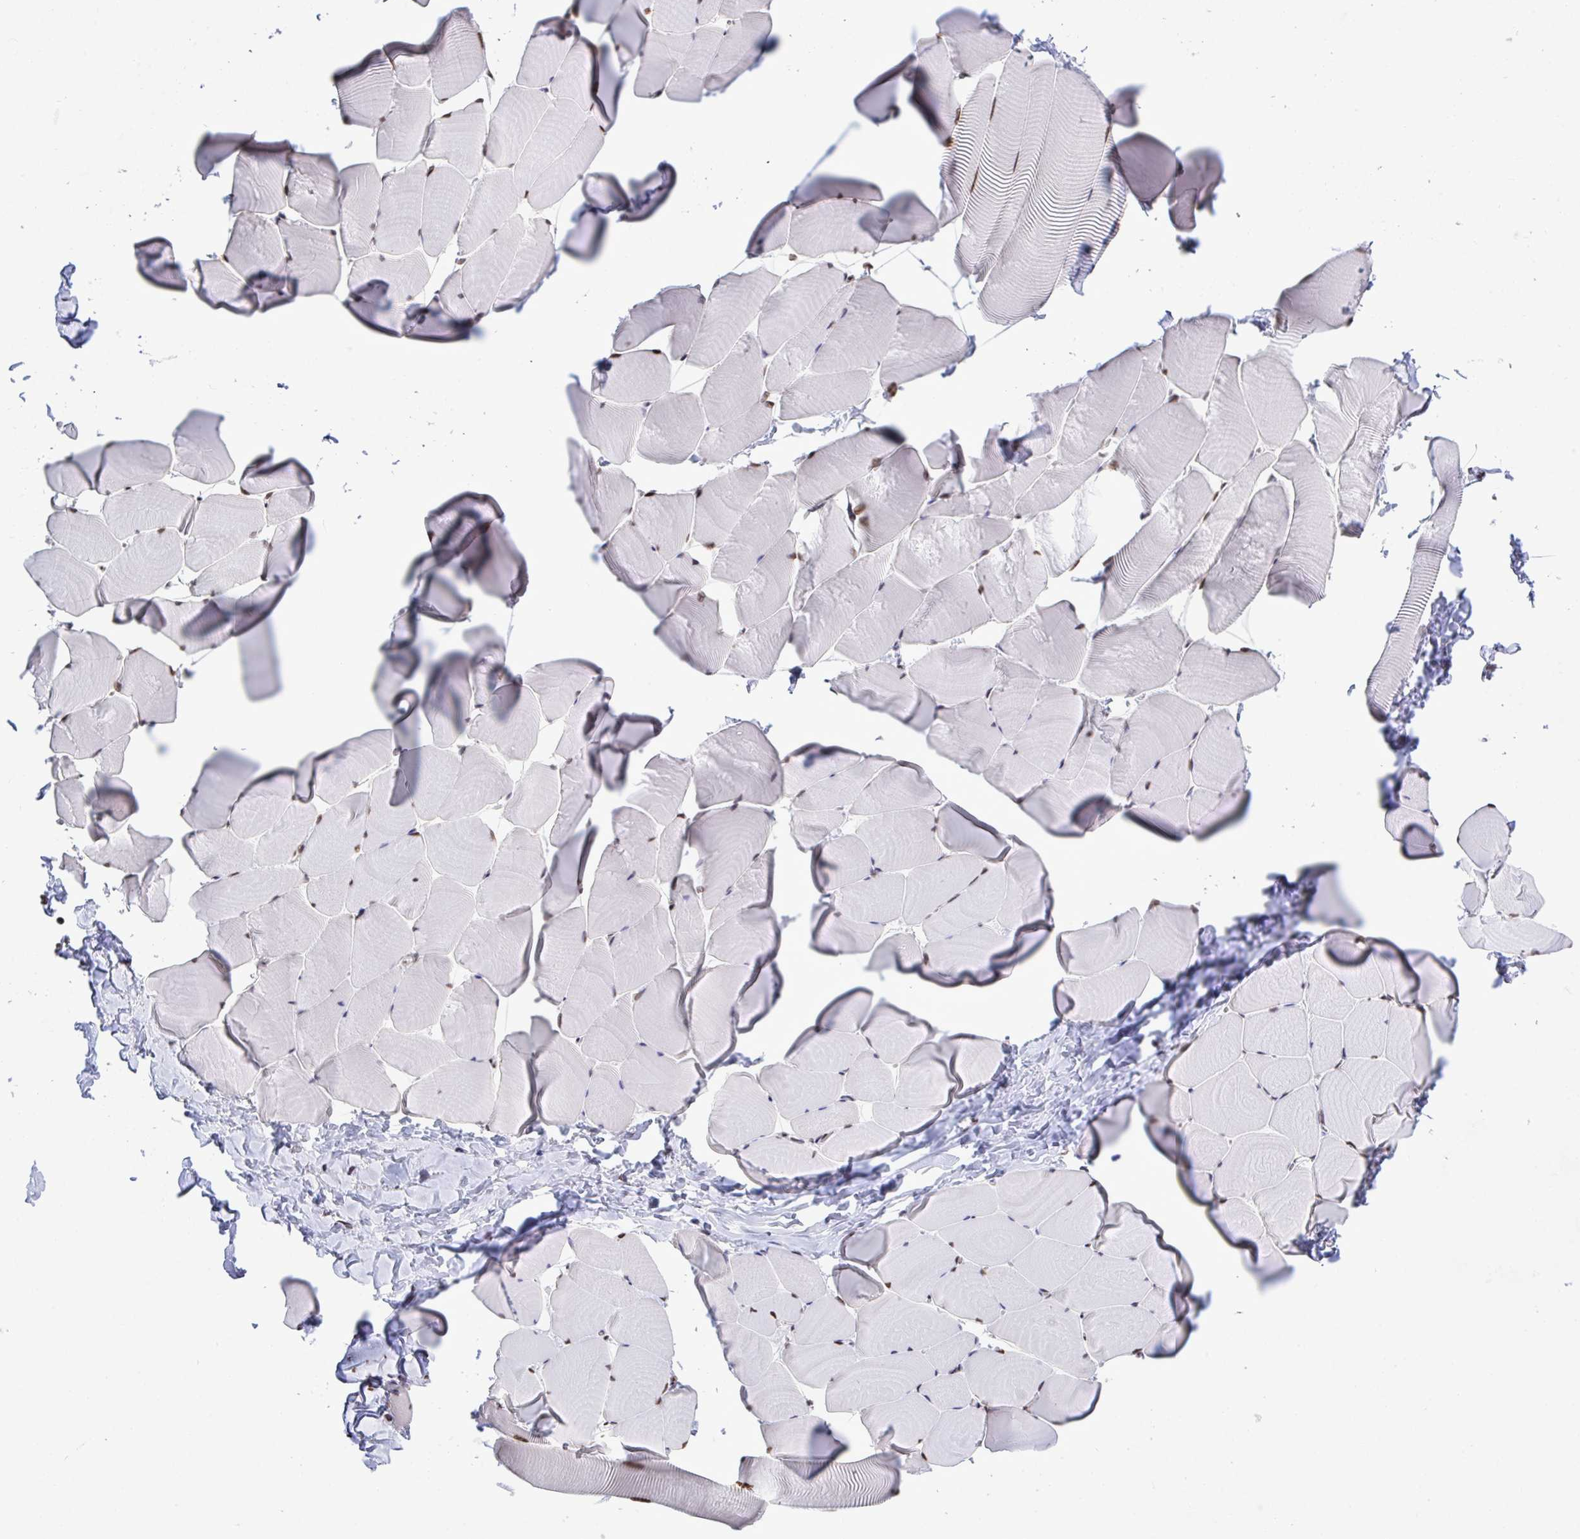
{"staining": {"intensity": "moderate", "quantity": "<25%", "location": "nuclear"}, "tissue": "skeletal muscle", "cell_type": "Myocytes", "image_type": "normal", "snomed": [{"axis": "morphology", "description": "Normal tissue, NOS"}, {"axis": "topography", "description": "Skeletal muscle"}], "caption": "Immunohistochemistry (IHC) micrograph of normal skeletal muscle stained for a protein (brown), which demonstrates low levels of moderate nuclear staining in about <25% of myocytes.", "gene": "HNRNPDL", "patient": {"sex": "male", "age": 25}}